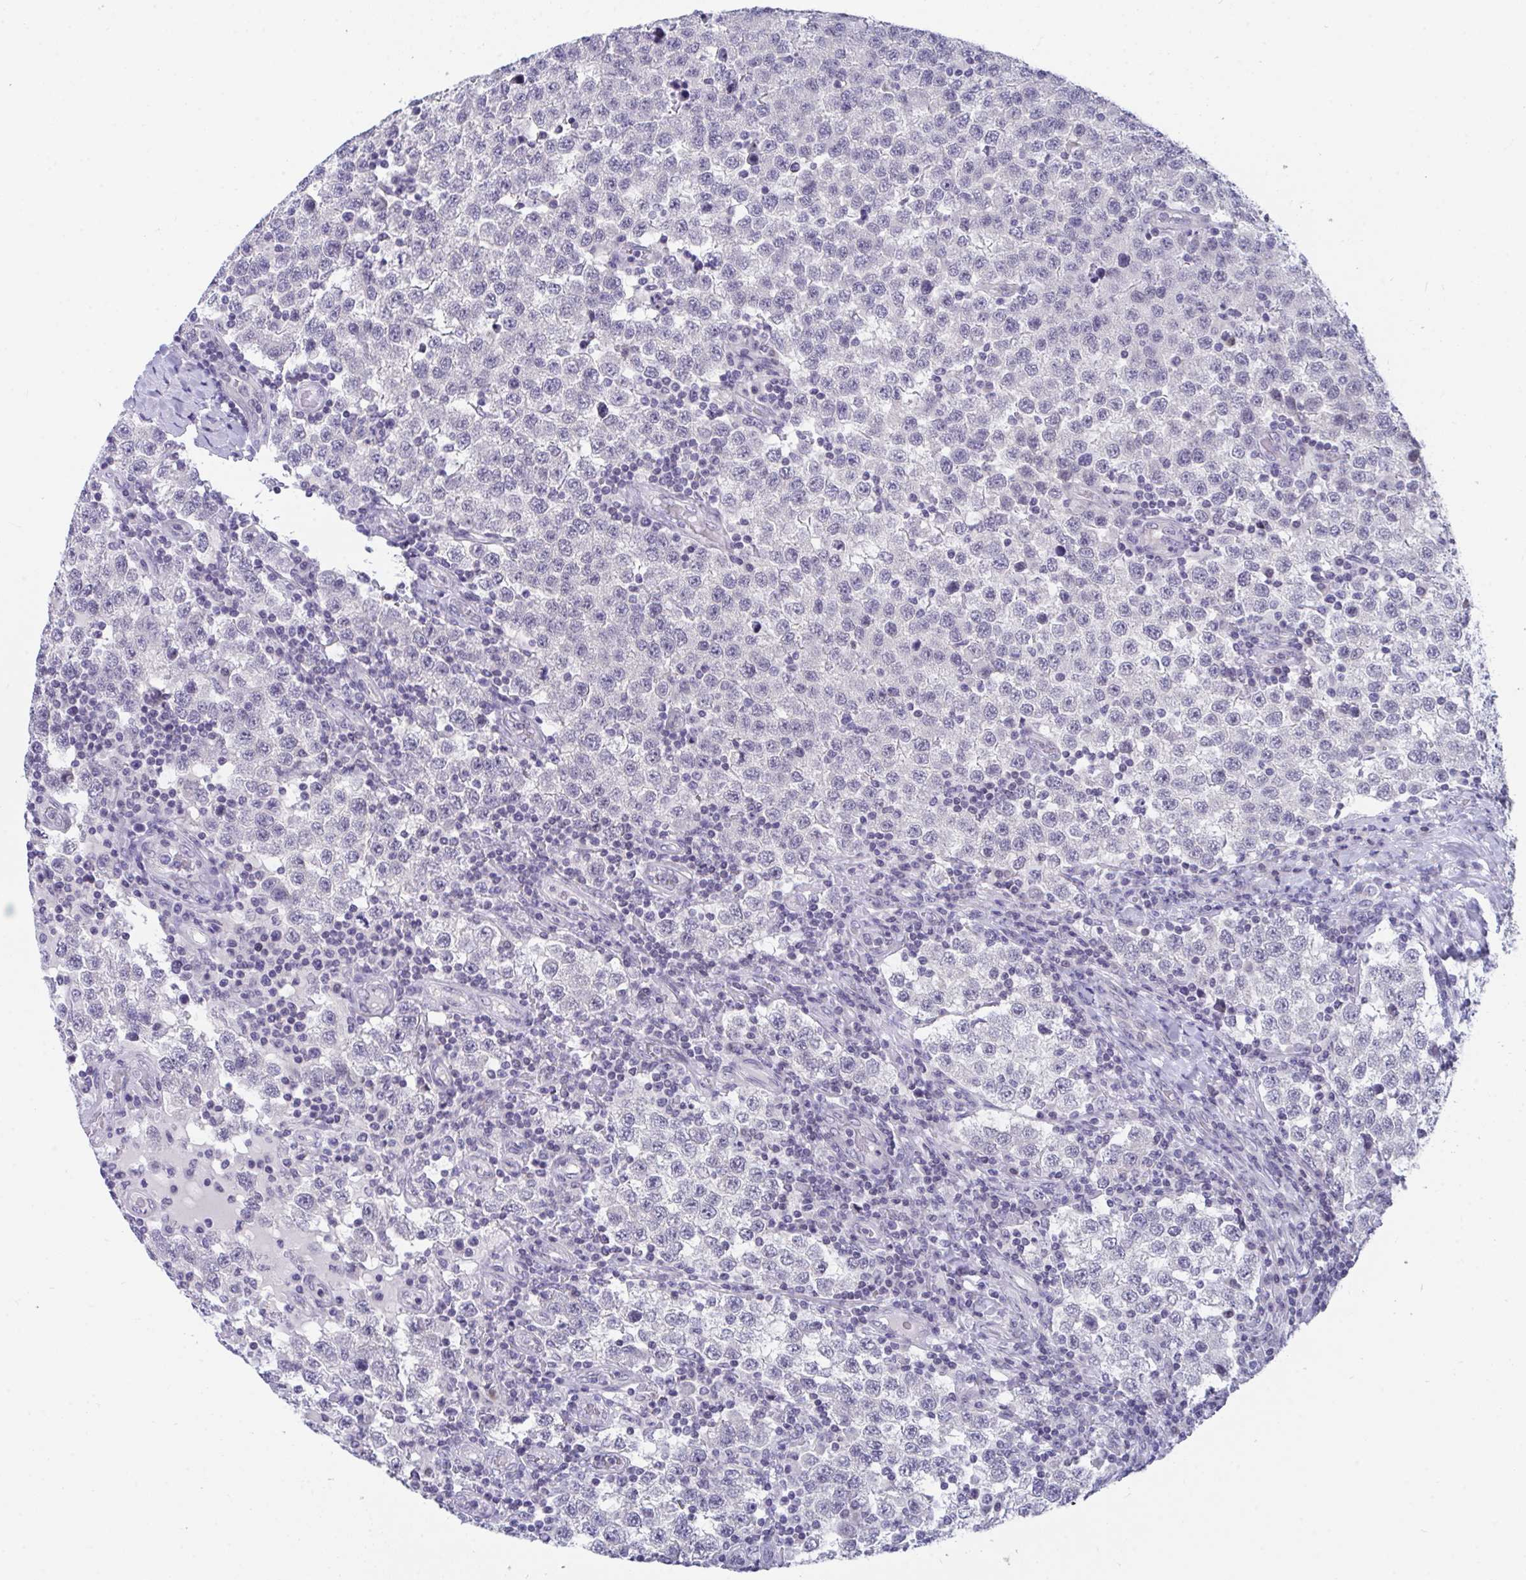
{"staining": {"intensity": "negative", "quantity": "none", "location": "none"}, "tissue": "testis cancer", "cell_type": "Tumor cells", "image_type": "cancer", "snomed": [{"axis": "morphology", "description": "Seminoma, NOS"}, {"axis": "topography", "description": "Testis"}], "caption": "Image shows no significant protein expression in tumor cells of testis cancer (seminoma). The staining is performed using DAB brown chromogen with nuclei counter-stained in using hematoxylin.", "gene": "BMAL2", "patient": {"sex": "male", "age": 34}}